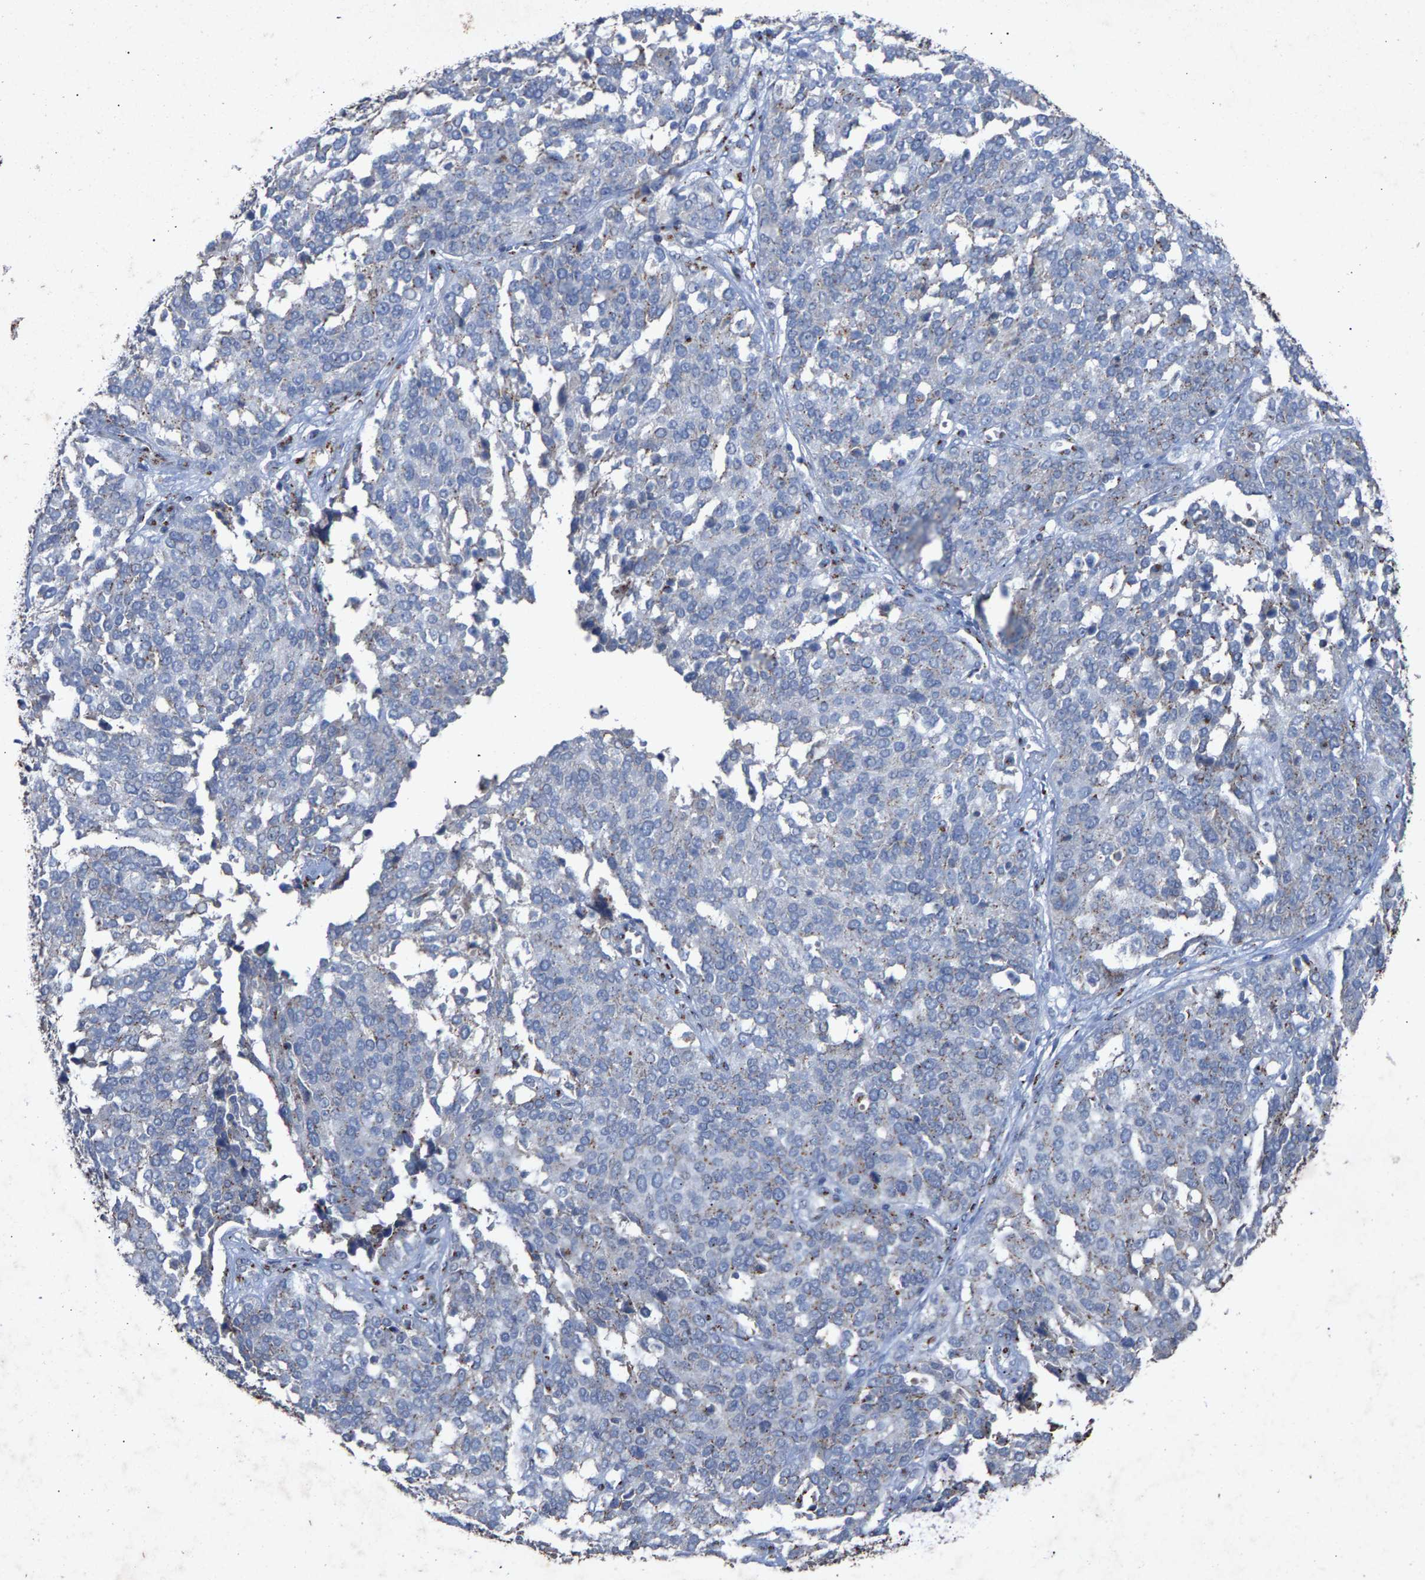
{"staining": {"intensity": "moderate", "quantity": "<25%", "location": "cytoplasmic/membranous"}, "tissue": "ovarian cancer", "cell_type": "Tumor cells", "image_type": "cancer", "snomed": [{"axis": "morphology", "description": "Cystadenocarcinoma, serous, NOS"}, {"axis": "topography", "description": "Ovary"}], "caption": "An image showing moderate cytoplasmic/membranous staining in approximately <25% of tumor cells in serous cystadenocarcinoma (ovarian), as visualized by brown immunohistochemical staining.", "gene": "MAN2A1", "patient": {"sex": "female", "age": 44}}